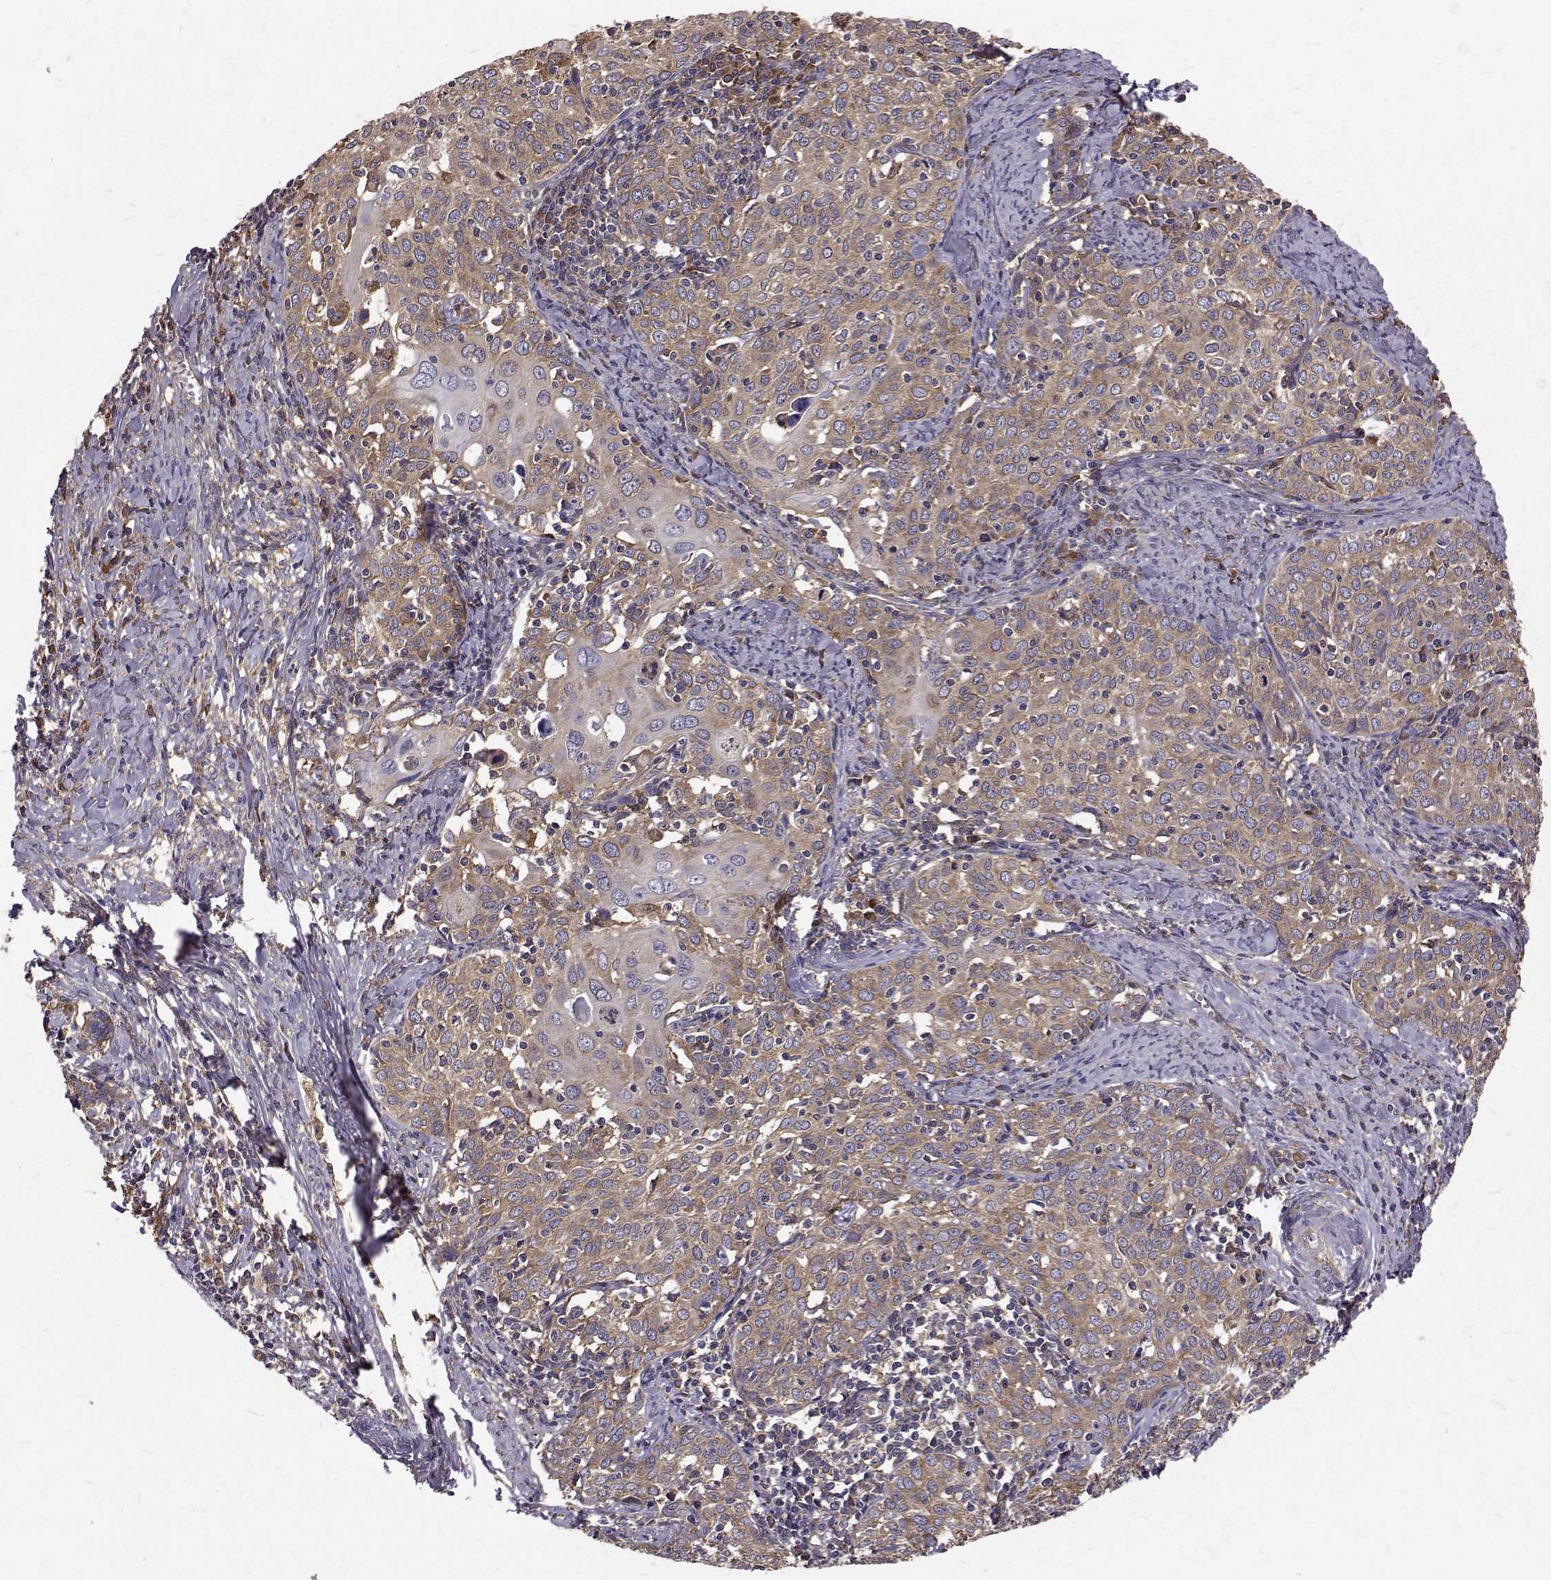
{"staining": {"intensity": "weak", "quantity": ">75%", "location": "cytoplasmic/membranous"}, "tissue": "cervical cancer", "cell_type": "Tumor cells", "image_type": "cancer", "snomed": [{"axis": "morphology", "description": "Squamous cell carcinoma, NOS"}, {"axis": "topography", "description": "Cervix"}], "caption": "A photomicrograph of squamous cell carcinoma (cervical) stained for a protein exhibits weak cytoplasmic/membranous brown staining in tumor cells.", "gene": "FARSB", "patient": {"sex": "female", "age": 62}}